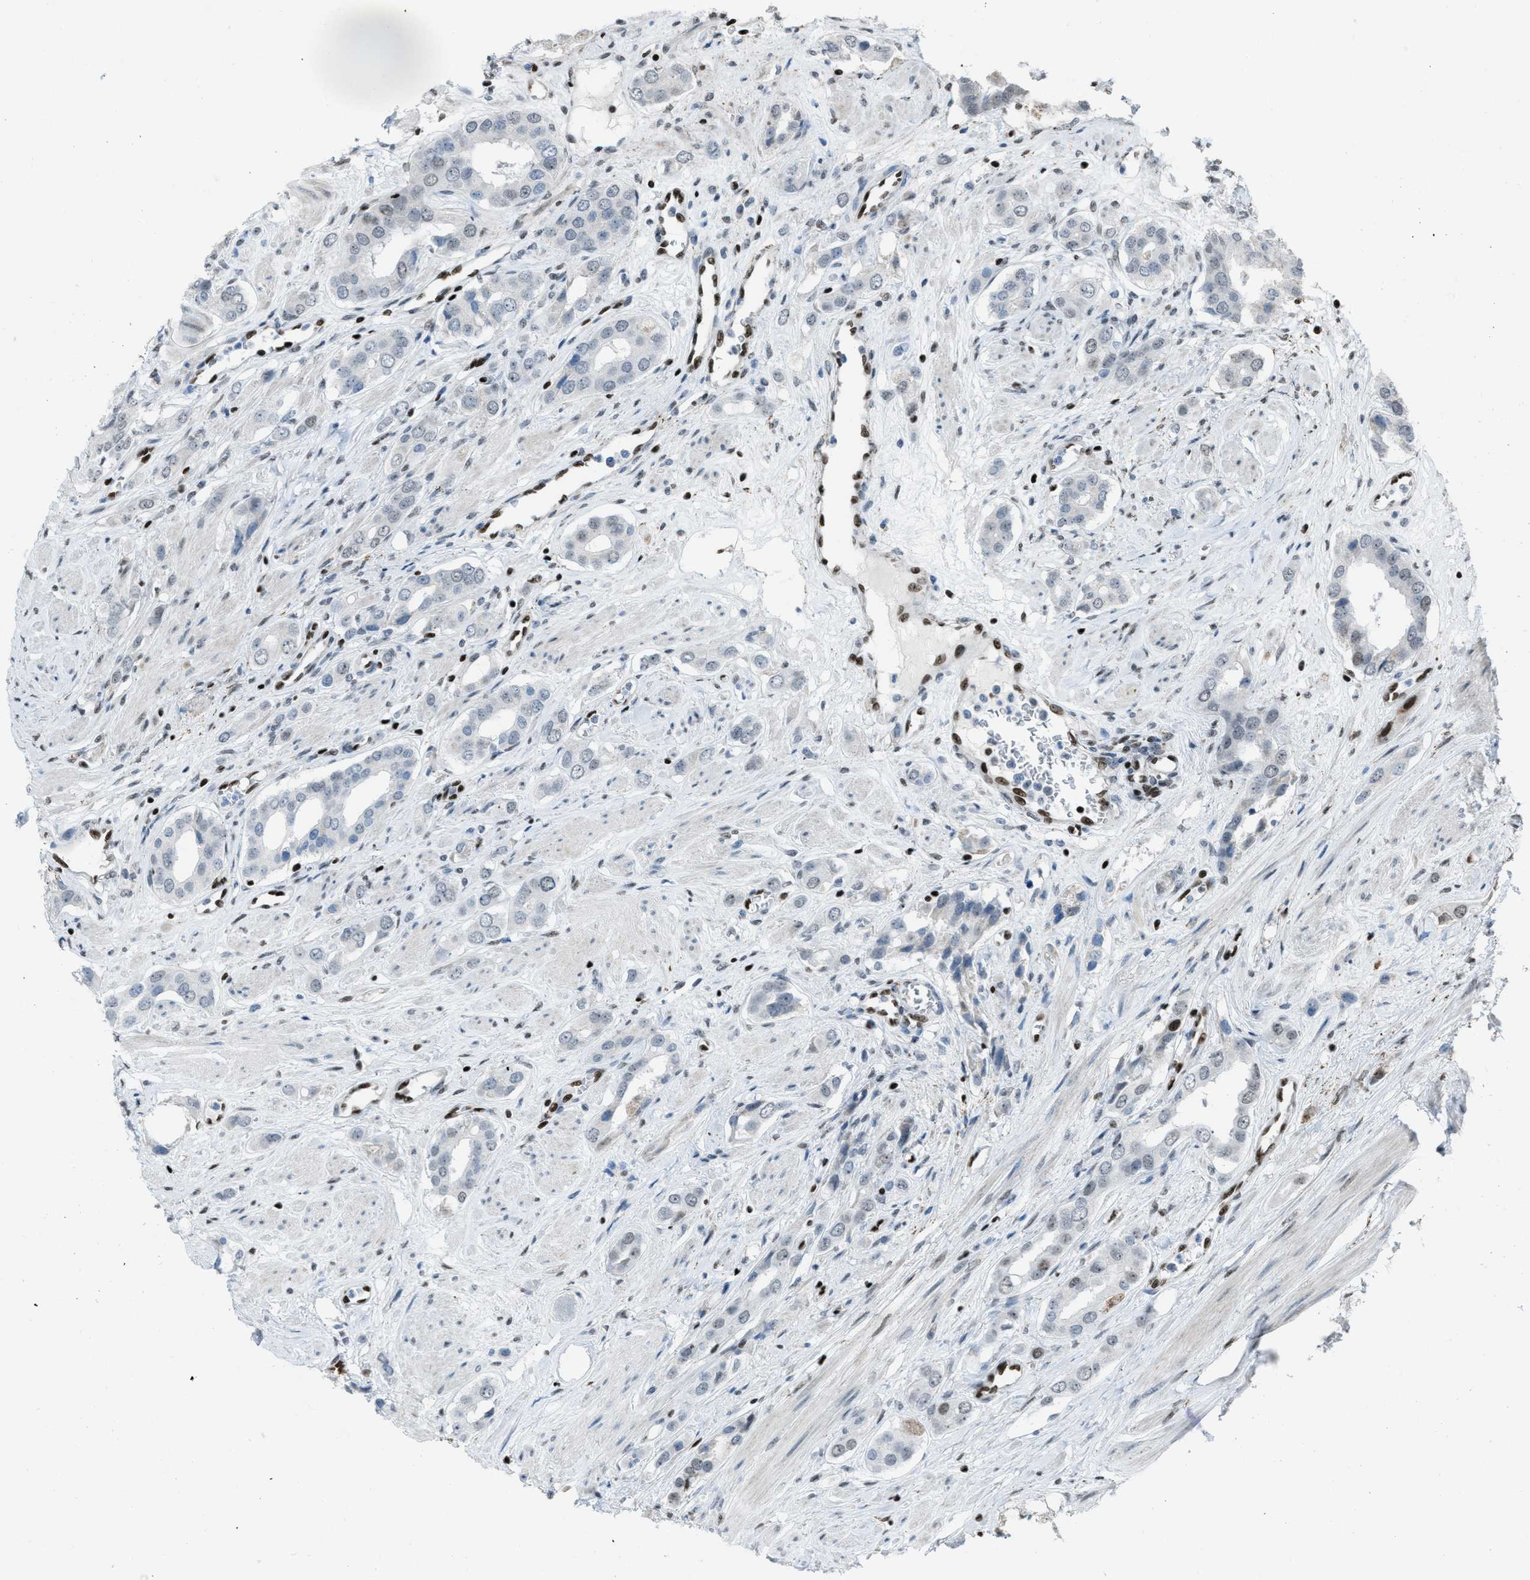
{"staining": {"intensity": "moderate", "quantity": "<25%", "location": "nuclear"}, "tissue": "prostate cancer", "cell_type": "Tumor cells", "image_type": "cancer", "snomed": [{"axis": "morphology", "description": "Adenocarcinoma, High grade"}, {"axis": "topography", "description": "Prostate"}], "caption": "Tumor cells demonstrate low levels of moderate nuclear positivity in approximately <25% of cells in prostate cancer.", "gene": "SLFN5", "patient": {"sex": "male", "age": 52}}